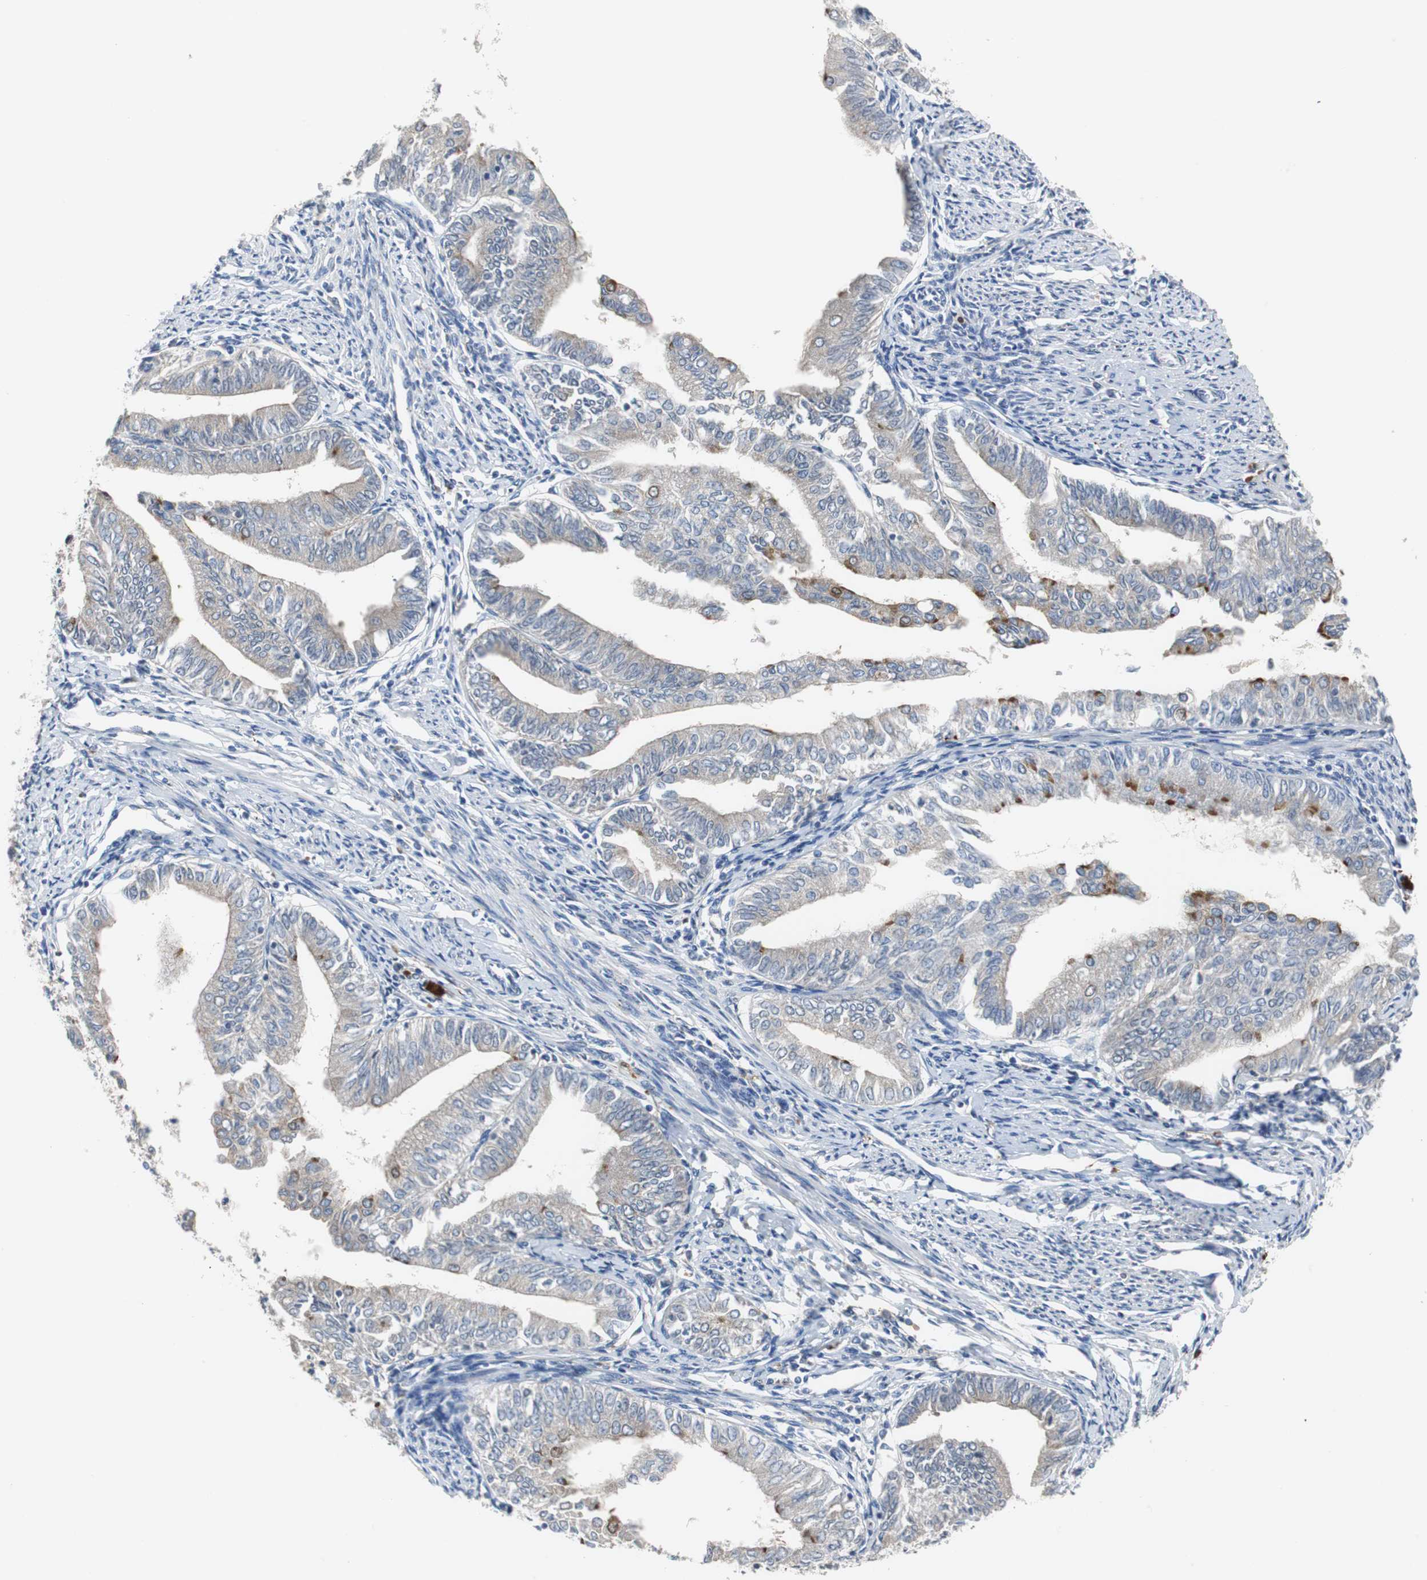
{"staining": {"intensity": "weak", "quantity": "25%-75%", "location": "cytoplasmic/membranous"}, "tissue": "endometrial cancer", "cell_type": "Tumor cells", "image_type": "cancer", "snomed": [{"axis": "morphology", "description": "Adenocarcinoma, NOS"}, {"axis": "topography", "description": "Endometrium"}], "caption": "Weak cytoplasmic/membranous staining is appreciated in approximately 25%-75% of tumor cells in adenocarcinoma (endometrial).", "gene": "CALB2", "patient": {"sex": "female", "age": 66}}